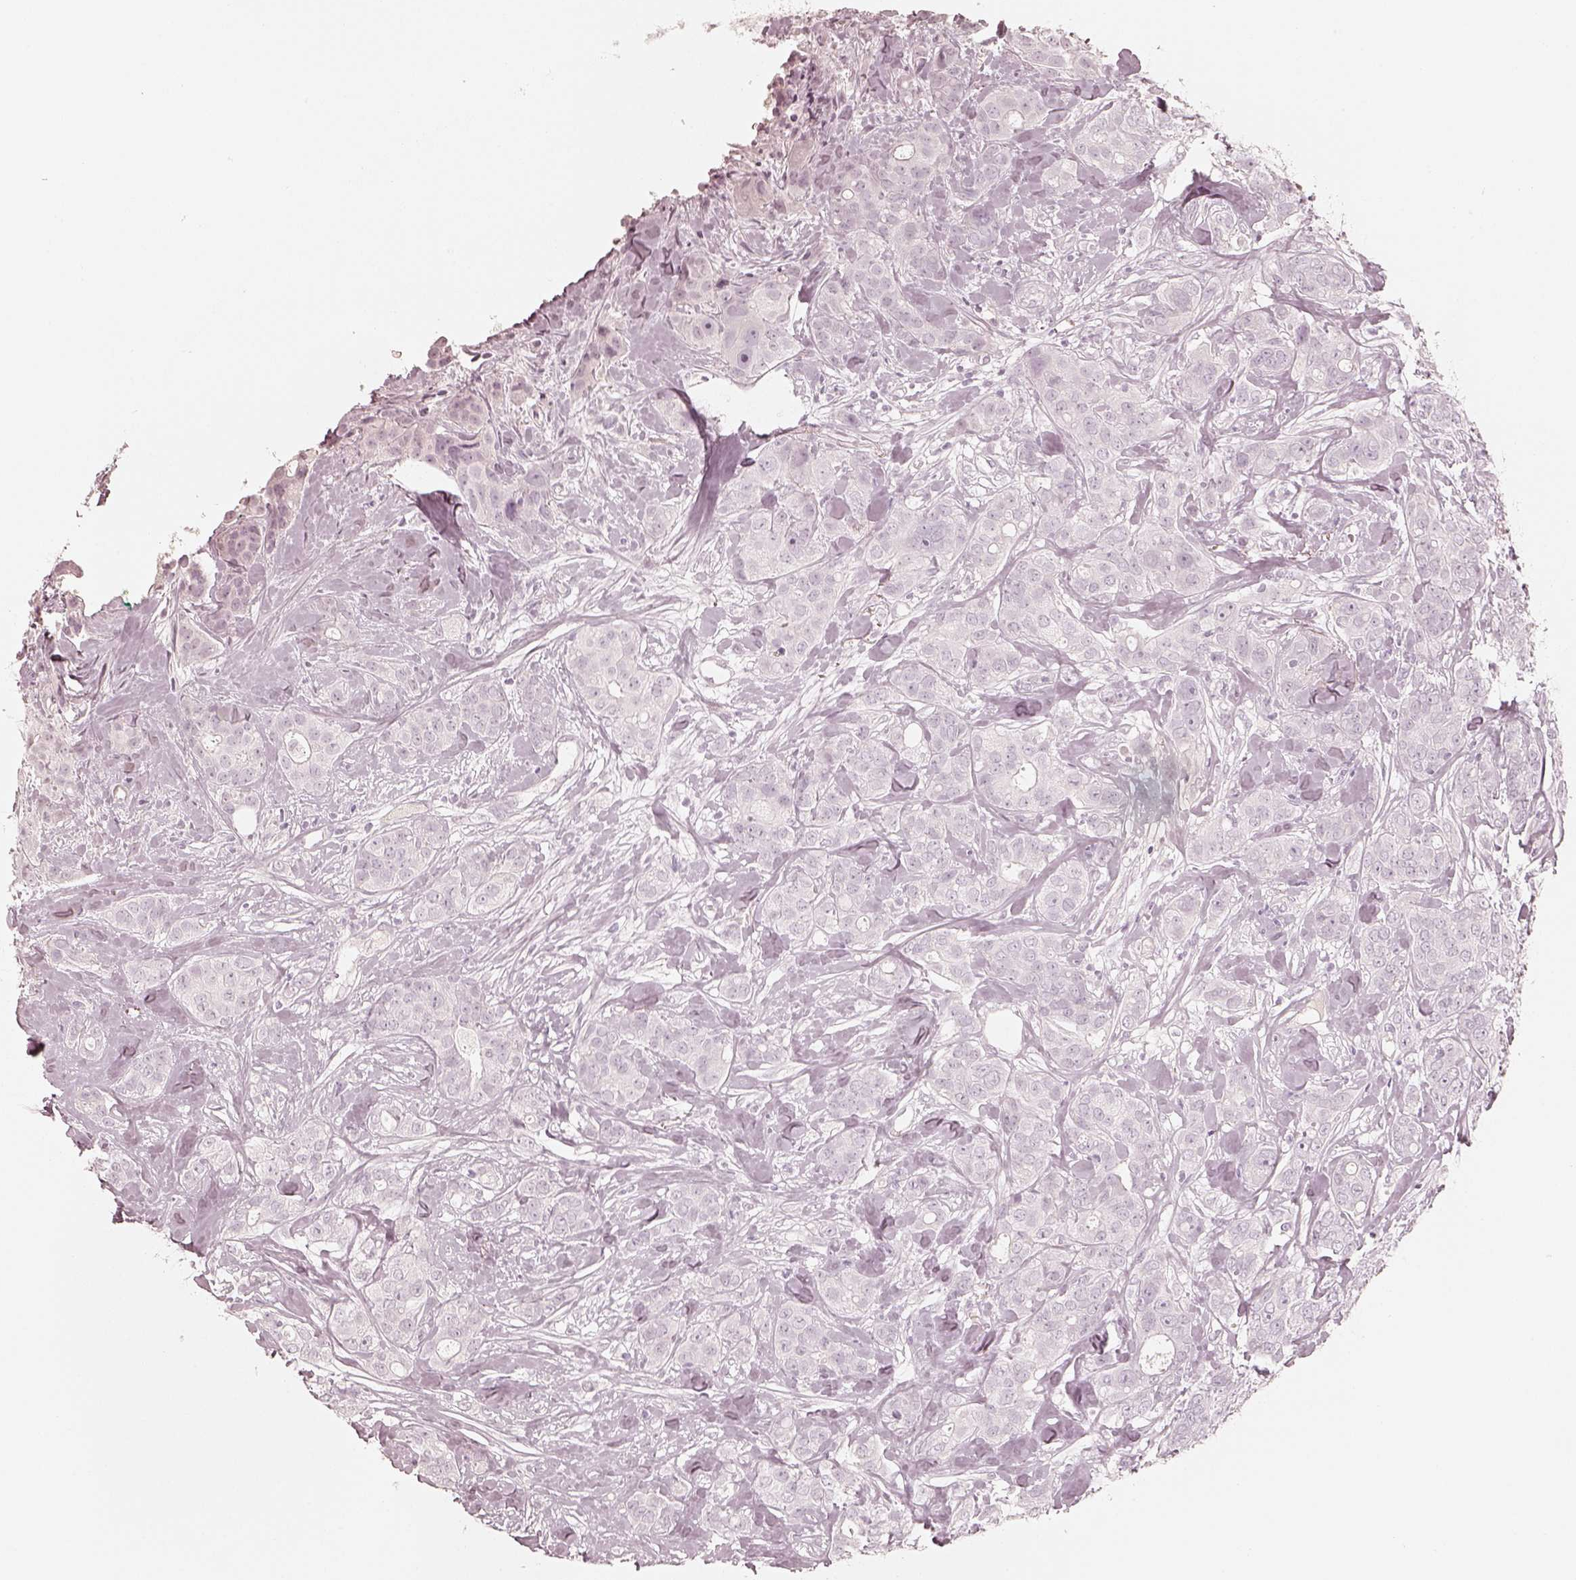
{"staining": {"intensity": "negative", "quantity": "none", "location": "none"}, "tissue": "breast cancer", "cell_type": "Tumor cells", "image_type": "cancer", "snomed": [{"axis": "morphology", "description": "Duct carcinoma"}, {"axis": "topography", "description": "Breast"}], "caption": "An immunohistochemistry micrograph of breast intraductal carcinoma is shown. There is no staining in tumor cells of breast intraductal carcinoma.", "gene": "KRT82", "patient": {"sex": "female", "age": 43}}